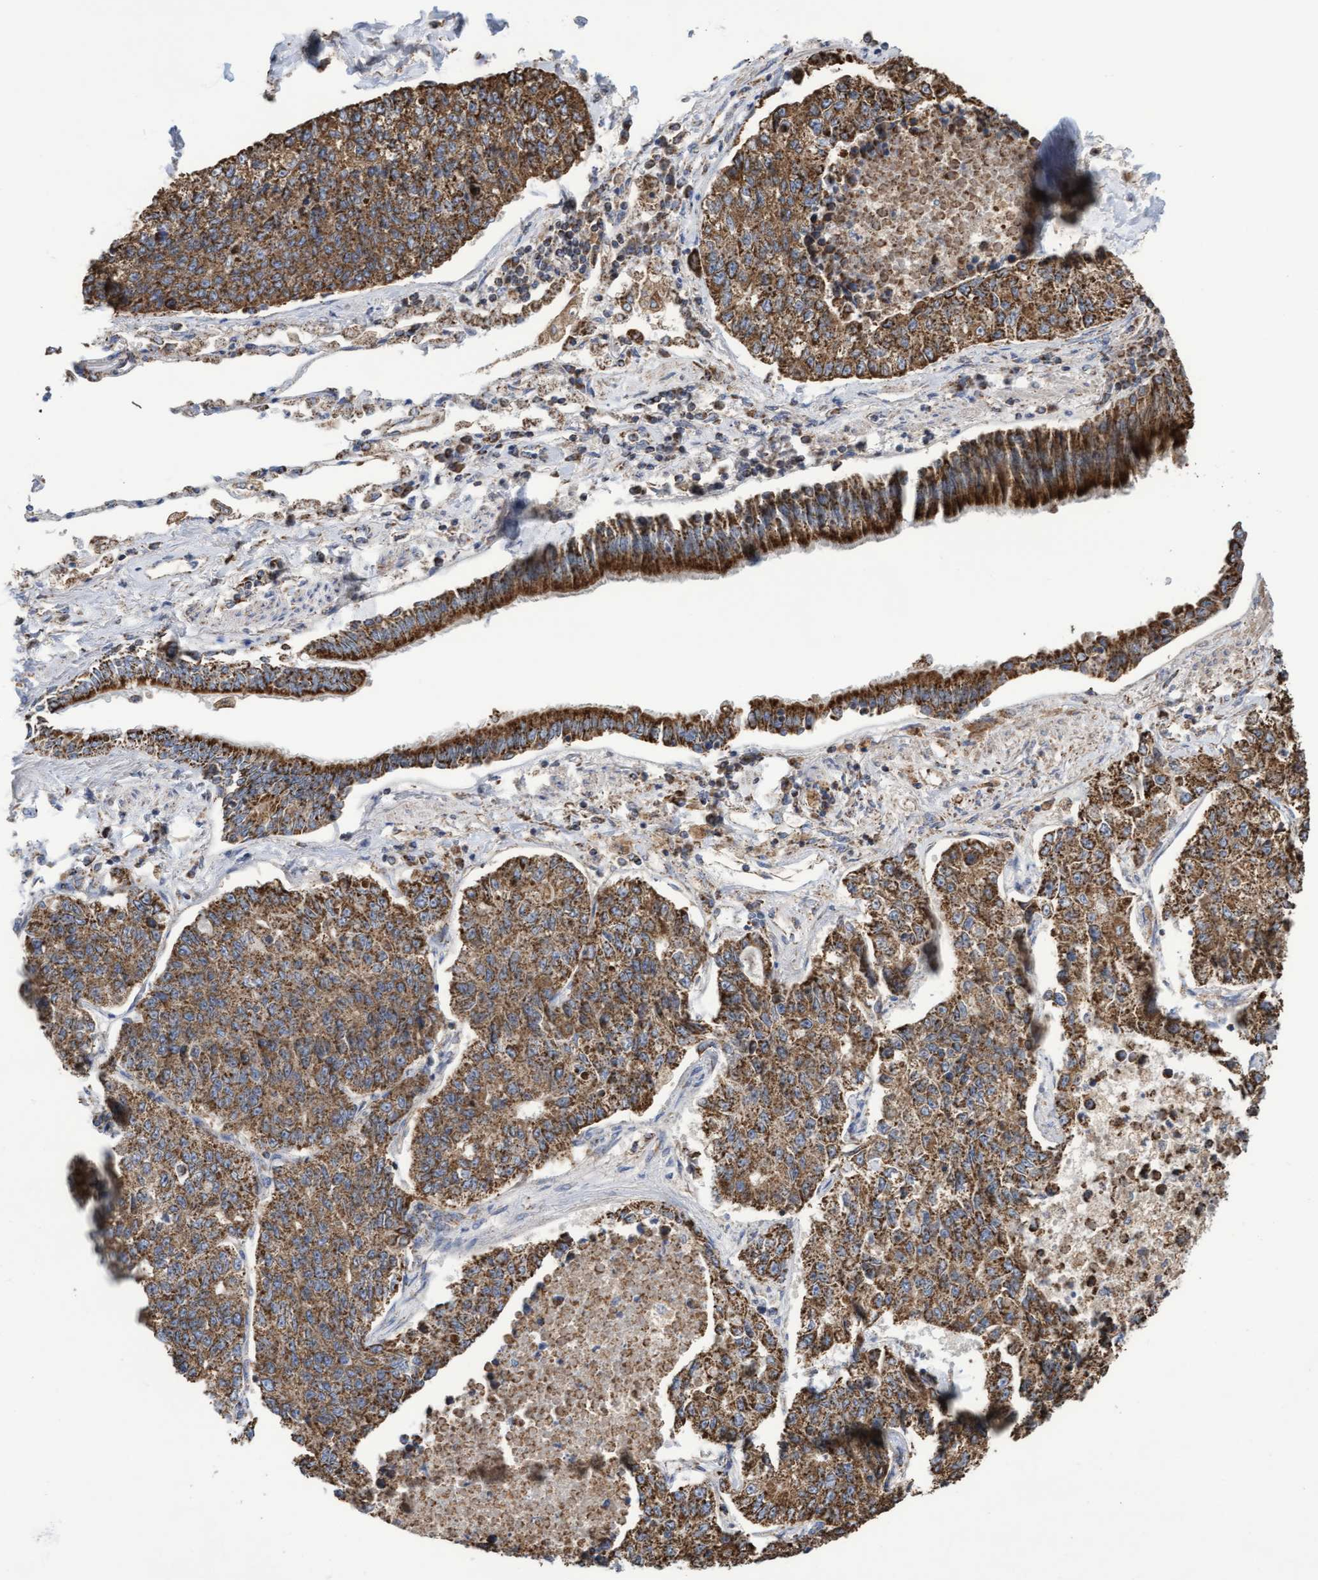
{"staining": {"intensity": "moderate", "quantity": ">75%", "location": "cytoplasmic/membranous"}, "tissue": "lung cancer", "cell_type": "Tumor cells", "image_type": "cancer", "snomed": [{"axis": "morphology", "description": "Adenocarcinoma, NOS"}, {"axis": "topography", "description": "Lung"}], "caption": "Lung adenocarcinoma stained with immunohistochemistry (IHC) exhibits moderate cytoplasmic/membranous staining in about >75% of tumor cells. The staining is performed using DAB (3,3'-diaminobenzidine) brown chromogen to label protein expression. The nuclei are counter-stained blue using hematoxylin.", "gene": "COBL", "patient": {"sex": "male", "age": 49}}